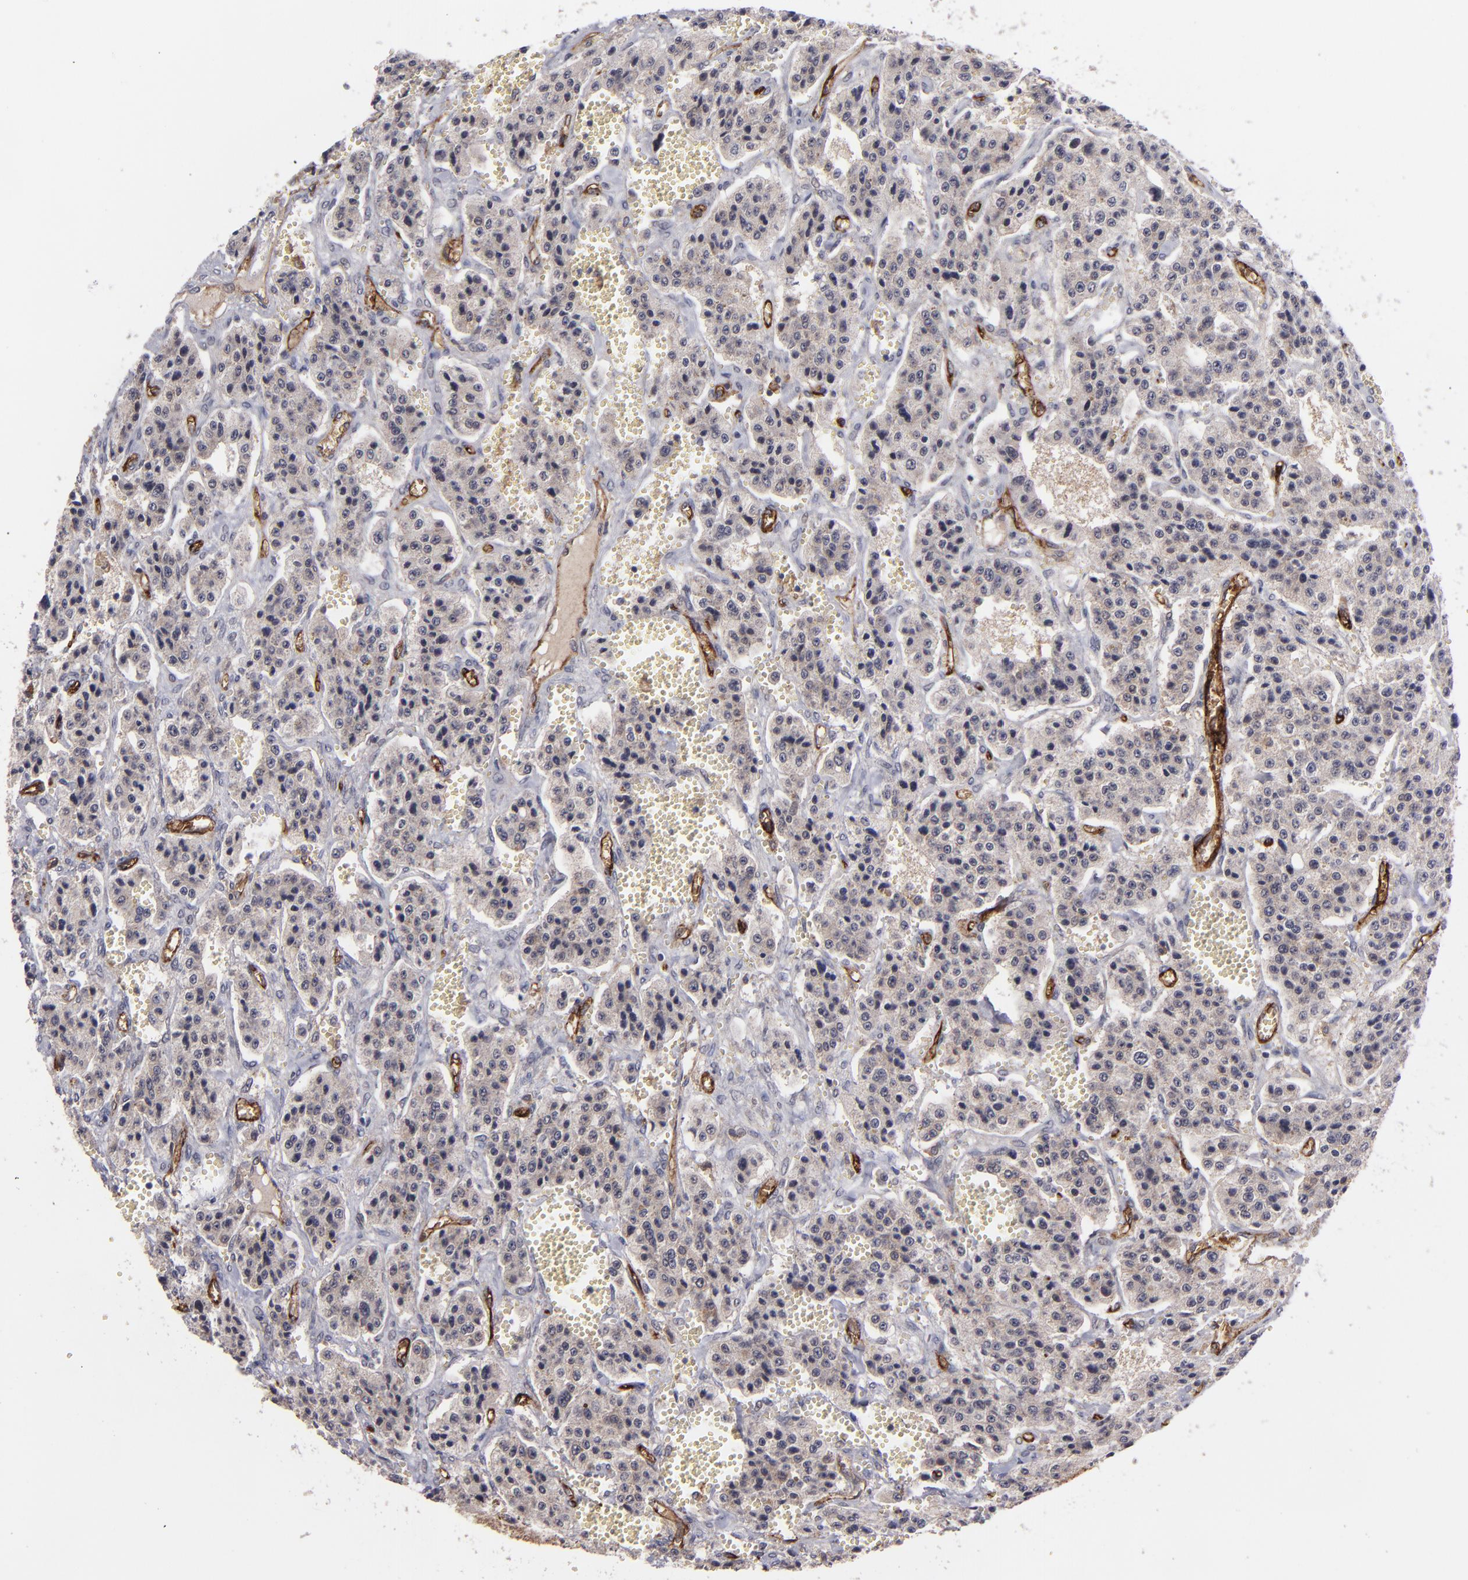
{"staining": {"intensity": "weak", "quantity": ">75%", "location": "cytoplasmic/membranous"}, "tissue": "carcinoid", "cell_type": "Tumor cells", "image_type": "cancer", "snomed": [{"axis": "morphology", "description": "Carcinoid, malignant, NOS"}, {"axis": "topography", "description": "Small intestine"}], "caption": "Malignant carcinoid stained for a protein (brown) shows weak cytoplasmic/membranous positive expression in about >75% of tumor cells.", "gene": "ICAM1", "patient": {"sex": "male", "age": 52}}